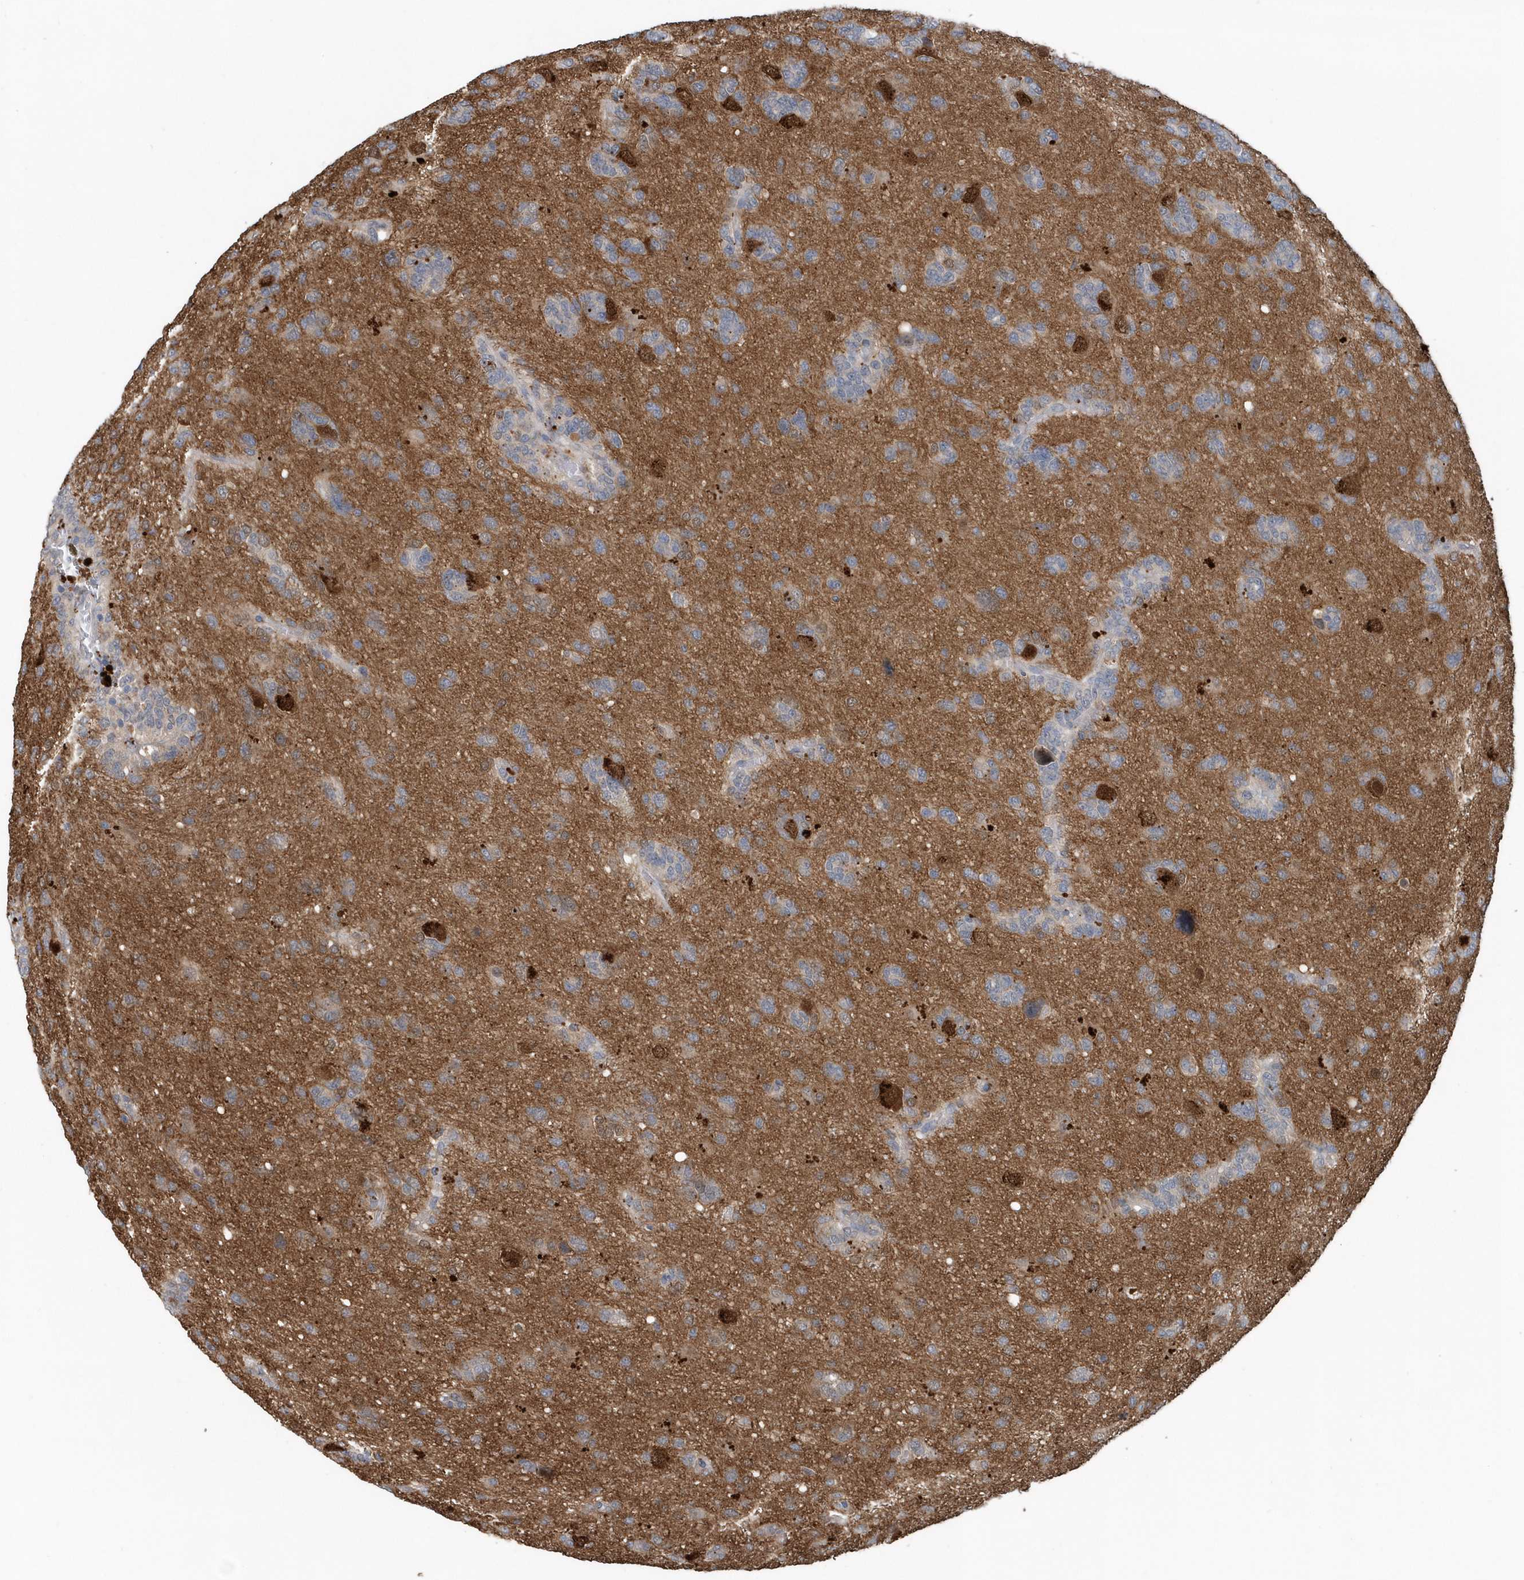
{"staining": {"intensity": "weak", "quantity": "<25%", "location": "cytoplasmic/membranous"}, "tissue": "glioma", "cell_type": "Tumor cells", "image_type": "cancer", "snomed": [{"axis": "morphology", "description": "Glioma, malignant, High grade"}, {"axis": "topography", "description": "Brain"}], "caption": "High-grade glioma (malignant) was stained to show a protein in brown. There is no significant positivity in tumor cells.", "gene": "PFN2", "patient": {"sex": "female", "age": 59}}